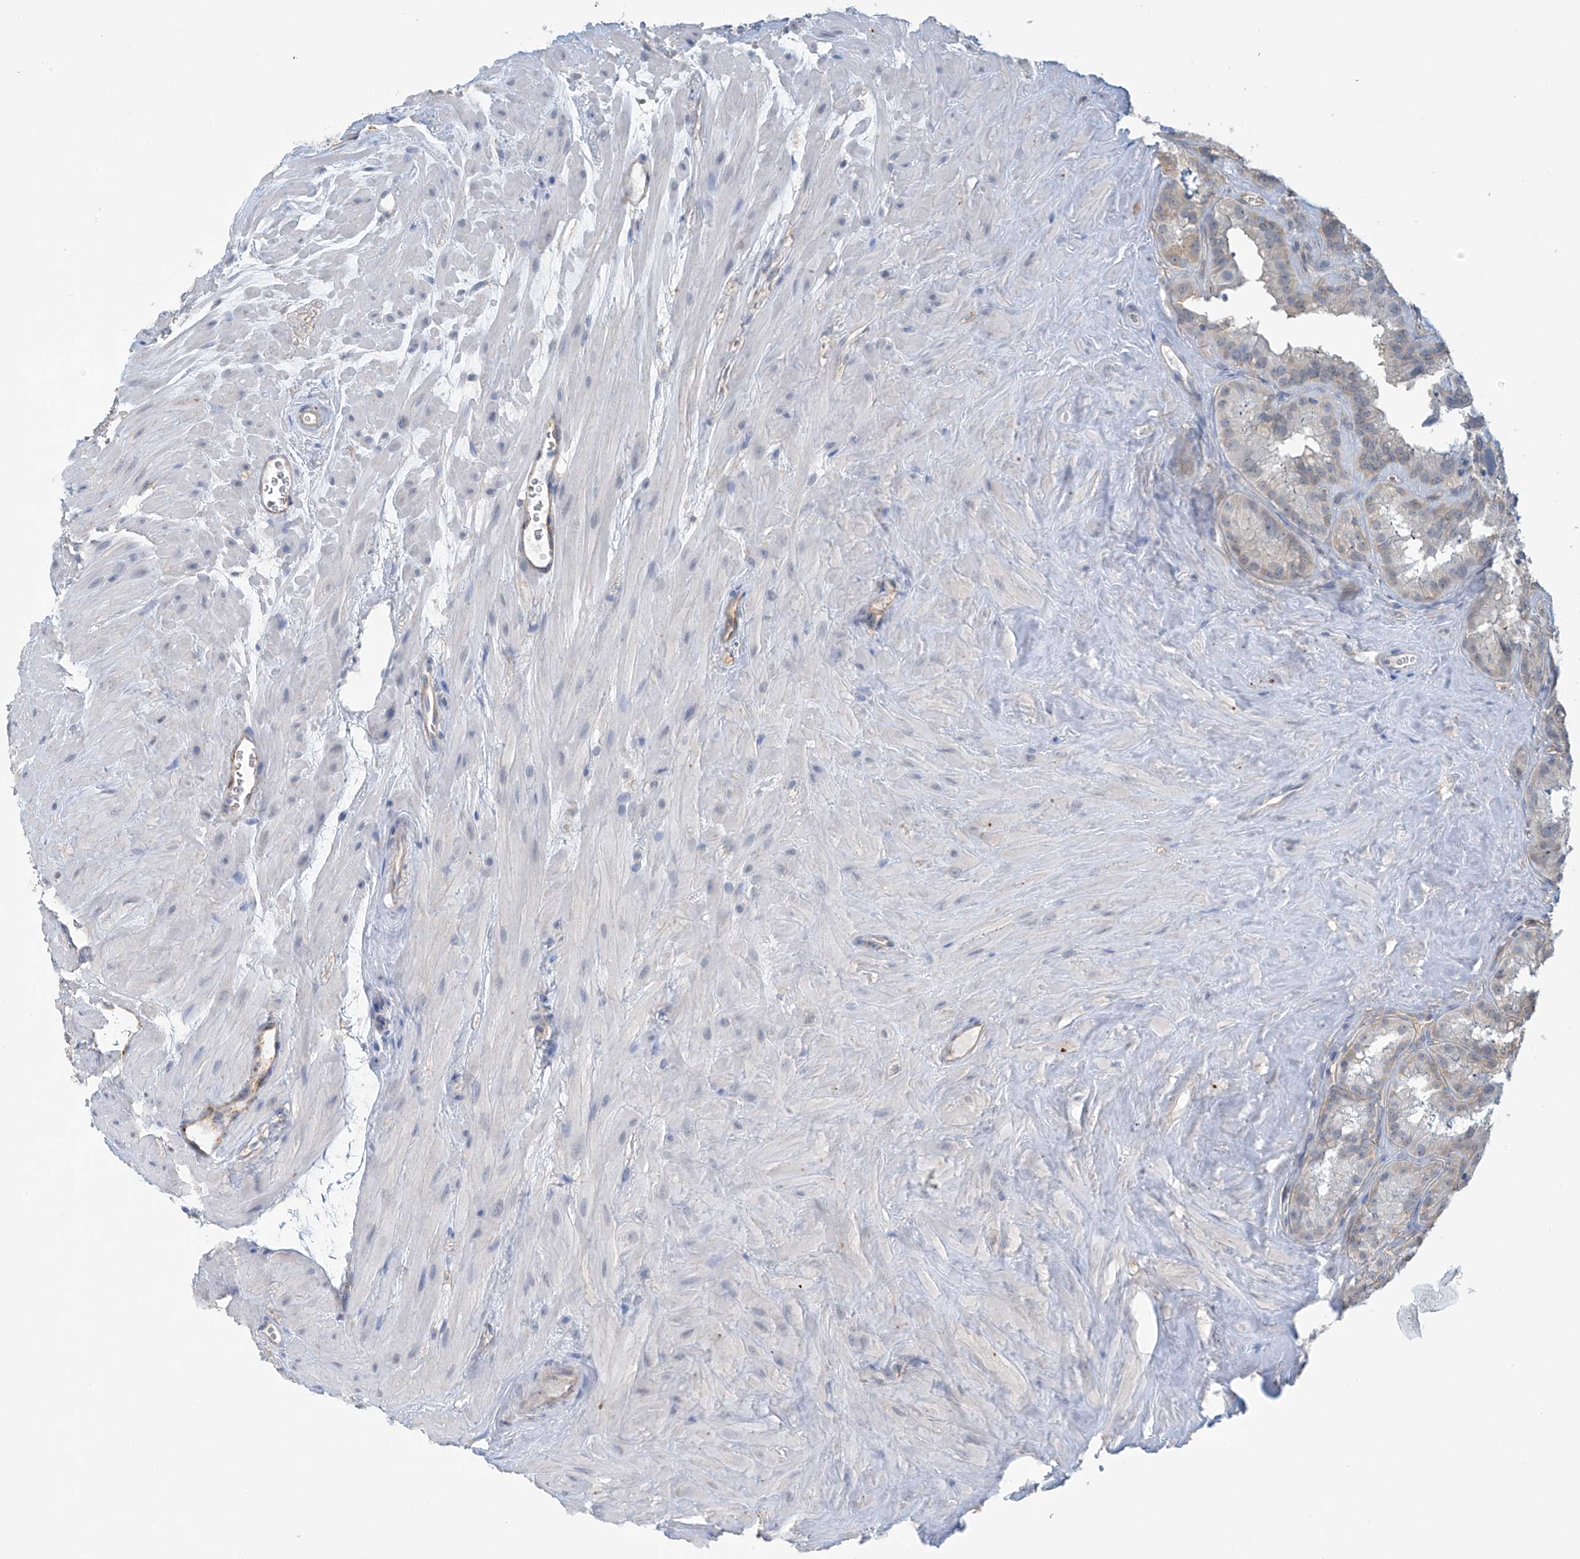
{"staining": {"intensity": "negative", "quantity": "none", "location": "none"}, "tissue": "seminal vesicle", "cell_type": "Glandular cells", "image_type": "normal", "snomed": [{"axis": "morphology", "description": "Normal tissue, NOS"}, {"axis": "topography", "description": "Prostate"}, {"axis": "topography", "description": "Seminal veicle"}], "caption": "This is an immunohistochemistry image of benign human seminal vesicle. There is no positivity in glandular cells.", "gene": "ZNF846", "patient": {"sex": "male", "age": 59}}